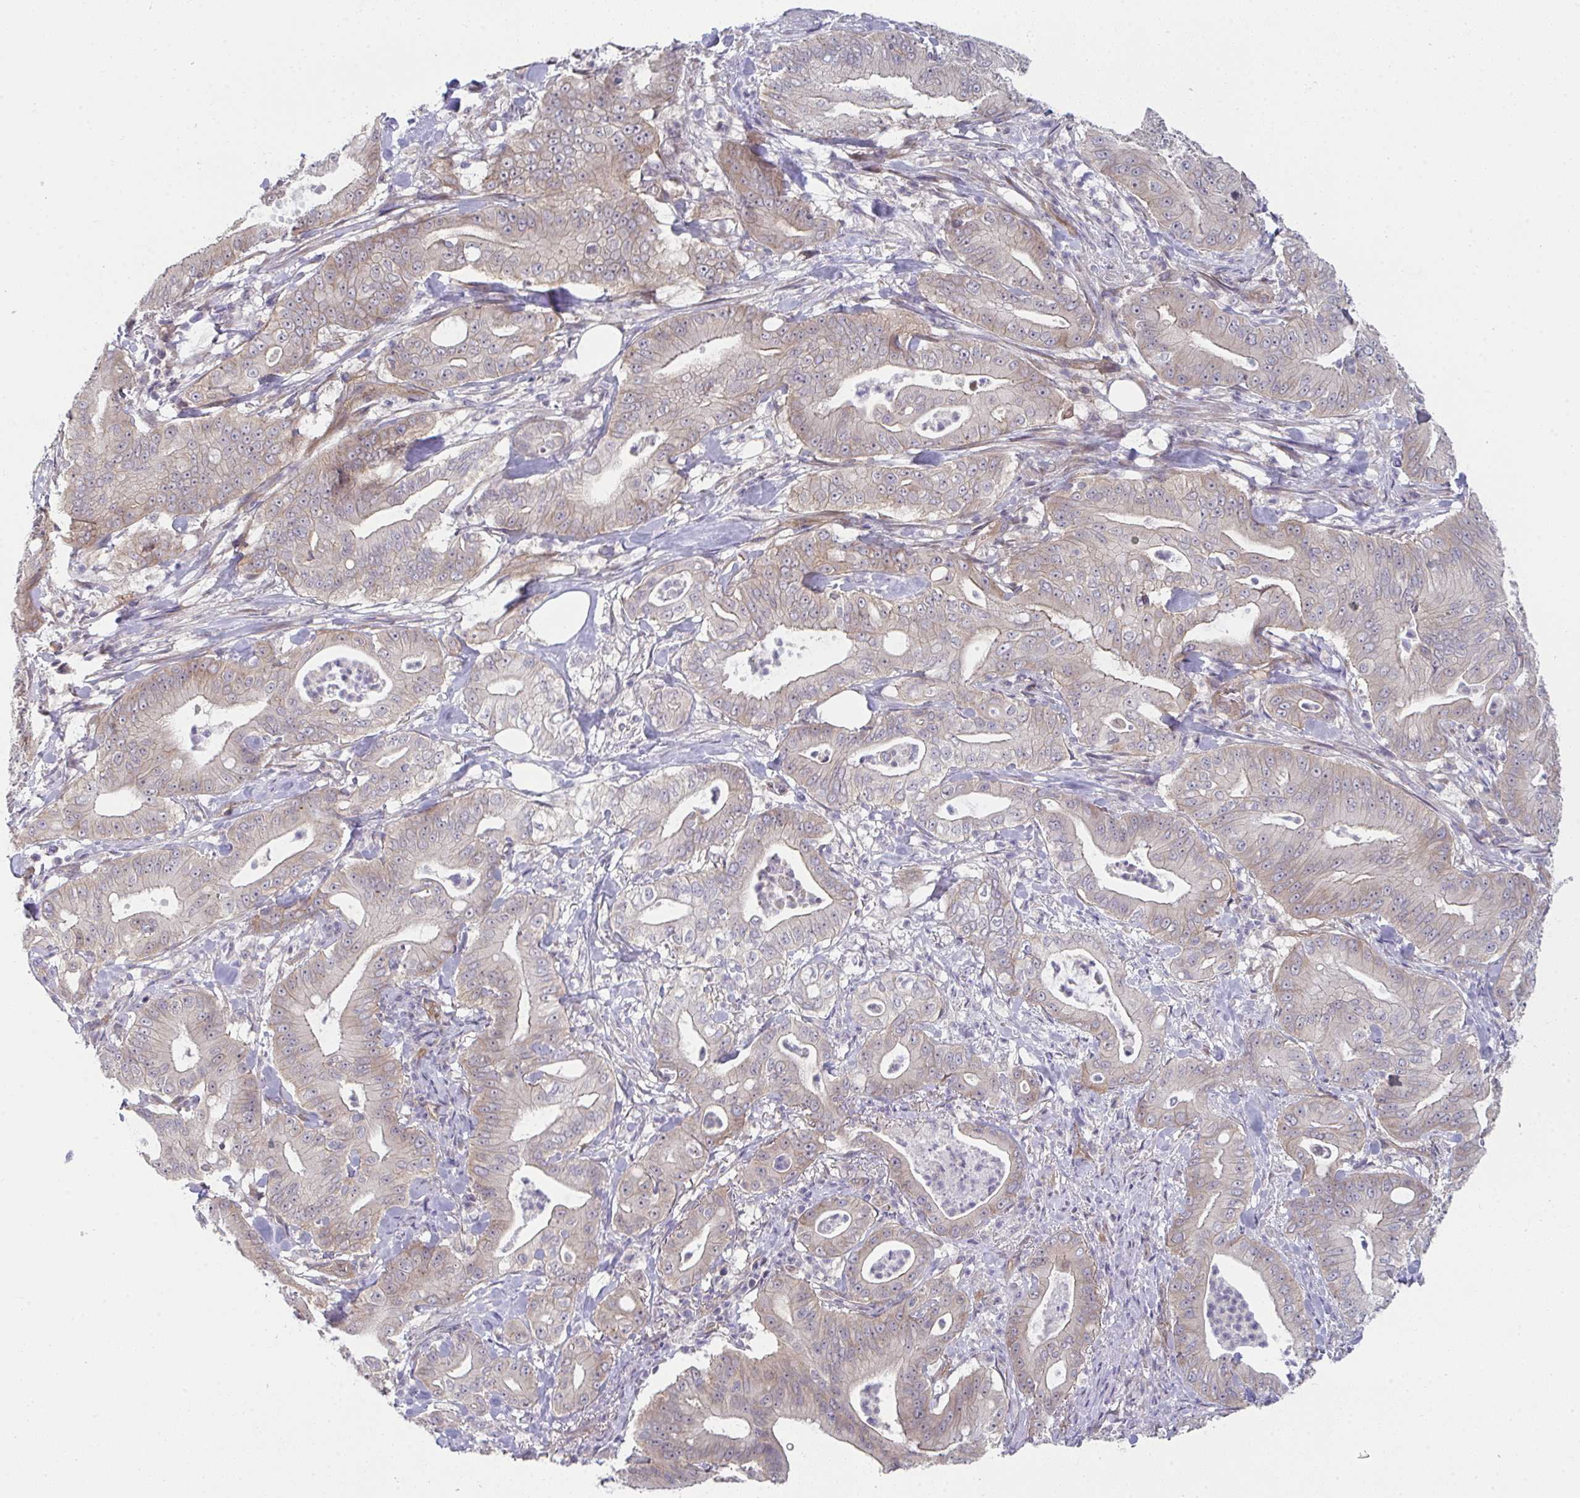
{"staining": {"intensity": "weak", "quantity": "25%-75%", "location": "cytoplasmic/membranous"}, "tissue": "pancreatic cancer", "cell_type": "Tumor cells", "image_type": "cancer", "snomed": [{"axis": "morphology", "description": "Adenocarcinoma, NOS"}, {"axis": "topography", "description": "Pancreas"}], "caption": "A histopathology image of human pancreatic cancer stained for a protein displays weak cytoplasmic/membranous brown staining in tumor cells.", "gene": "CASP9", "patient": {"sex": "male", "age": 71}}